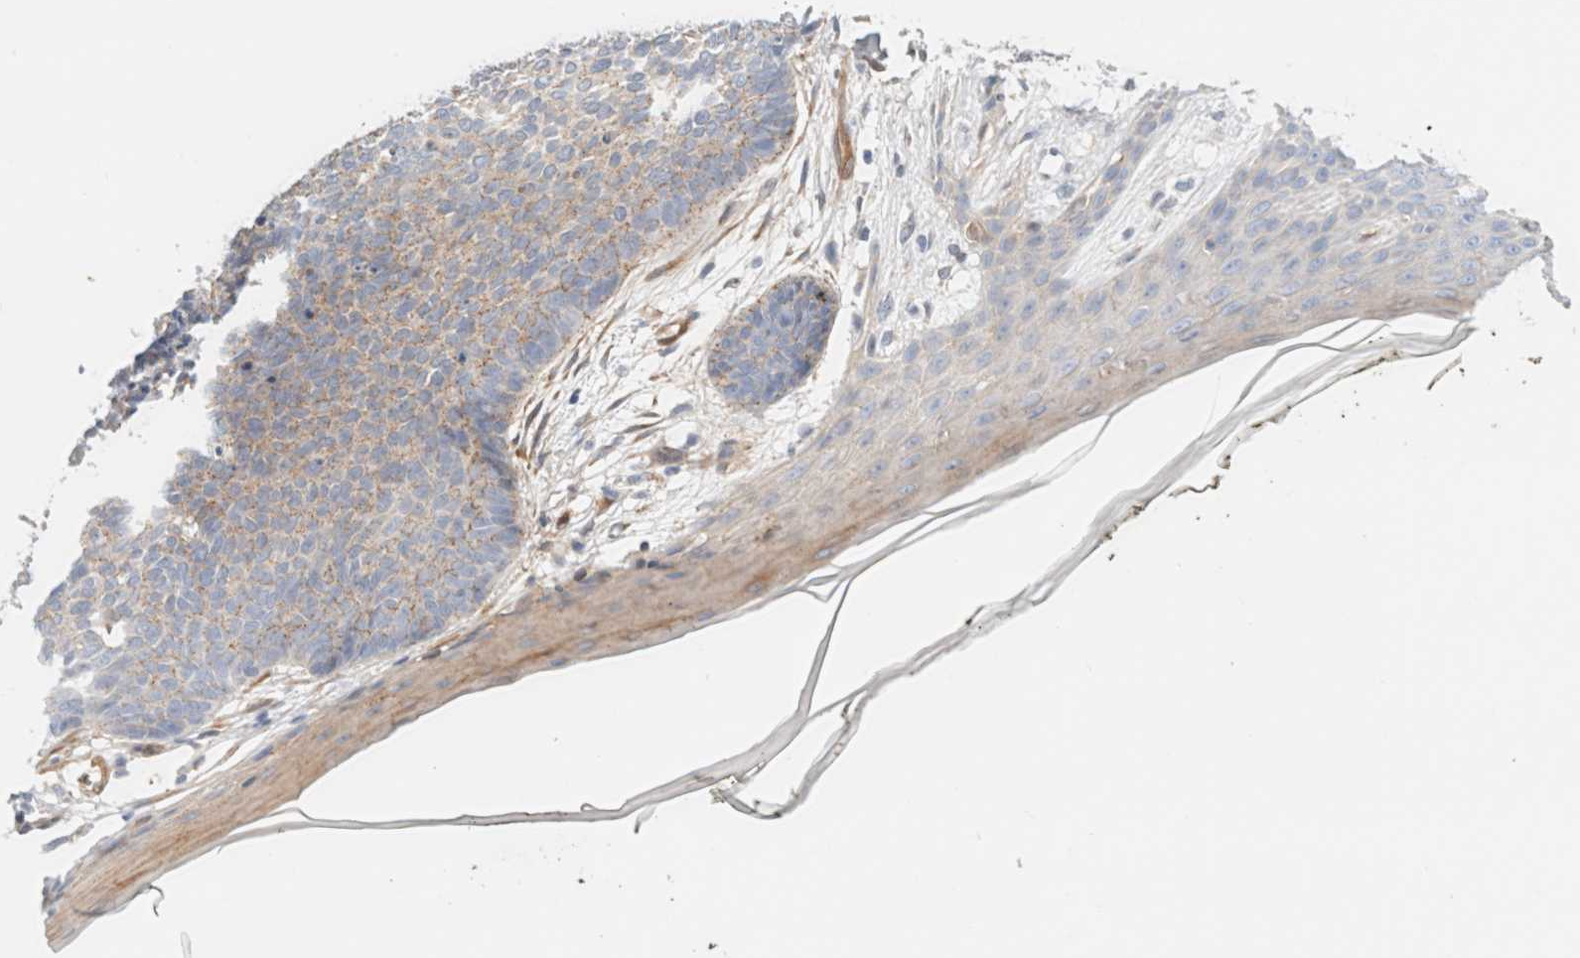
{"staining": {"intensity": "weak", "quantity": "<25%", "location": "cytoplasmic/membranous"}, "tissue": "skin cancer", "cell_type": "Tumor cells", "image_type": "cancer", "snomed": [{"axis": "morphology", "description": "Normal tissue, NOS"}, {"axis": "morphology", "description": "Basal cell carcinoma"}, {"axis": "topography", "description": "Skin"}], "caption": "Human basal cell carcinoma (skin) stained for a protein using immunohistochemistry (IHC) displays no staining in tumor cells.", "gene": "LMCD1", "patient": {"sex": "male", "age": 50}}